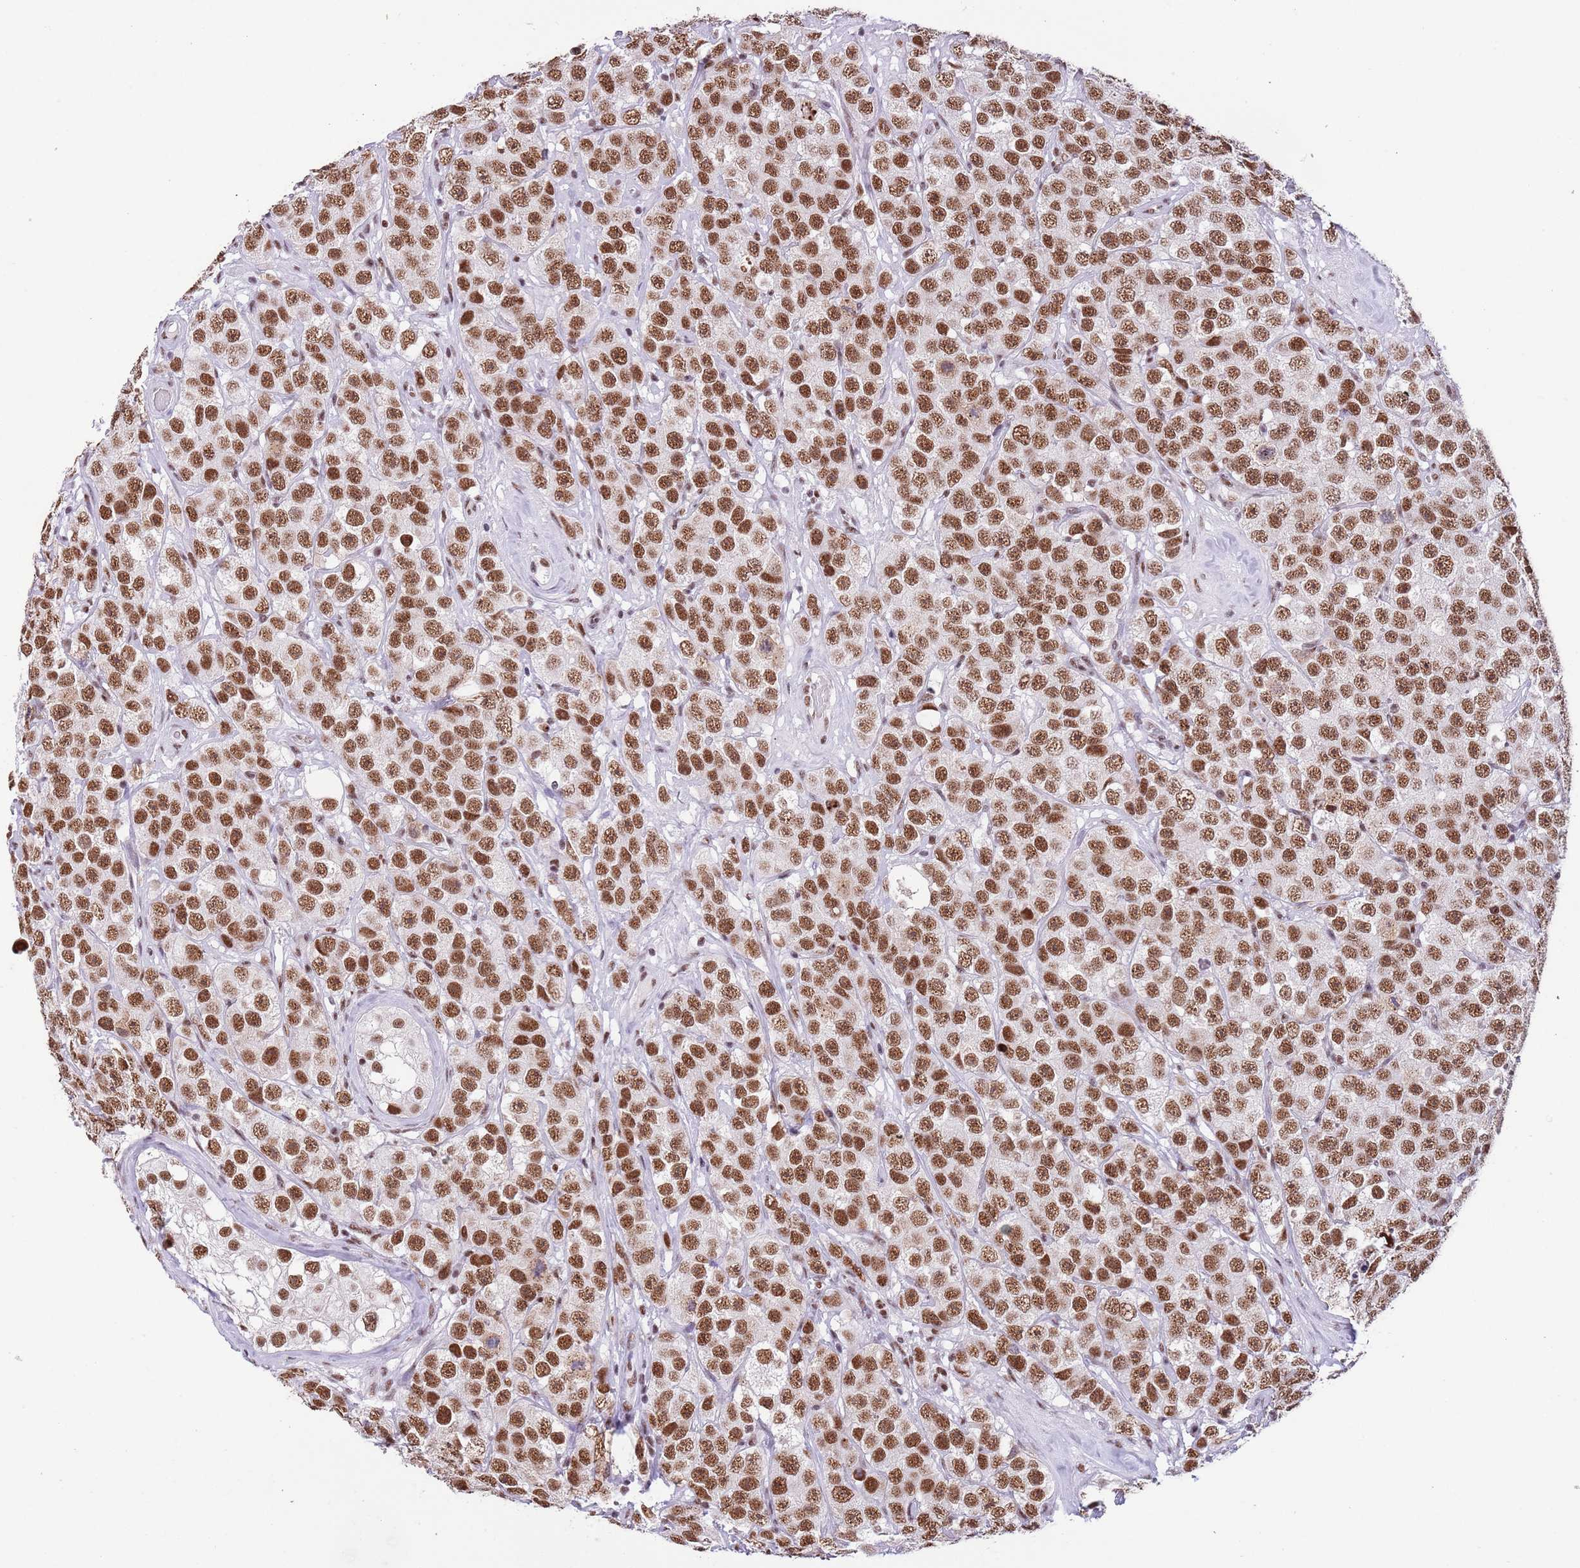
{"staining": {"intensity": "moderate", "quantity": ">75%", "location": "nuclear"}, "tissue": "testis cancer", "cell_type": "Tumor cells", "image_type": "cancer", "snomed": [{"axis": "morphology", "description": "Seminoma, NOS"}, {"axis": "topography", "description": "Testis"}], "caption": "Human seminoma (testis) stained for a protein (brown) reveals moderate nuclear positive expression in approximately >75% of tumor cells.", "gene": "SF3A2", "patient": {"sex": "male", "age": 28}}